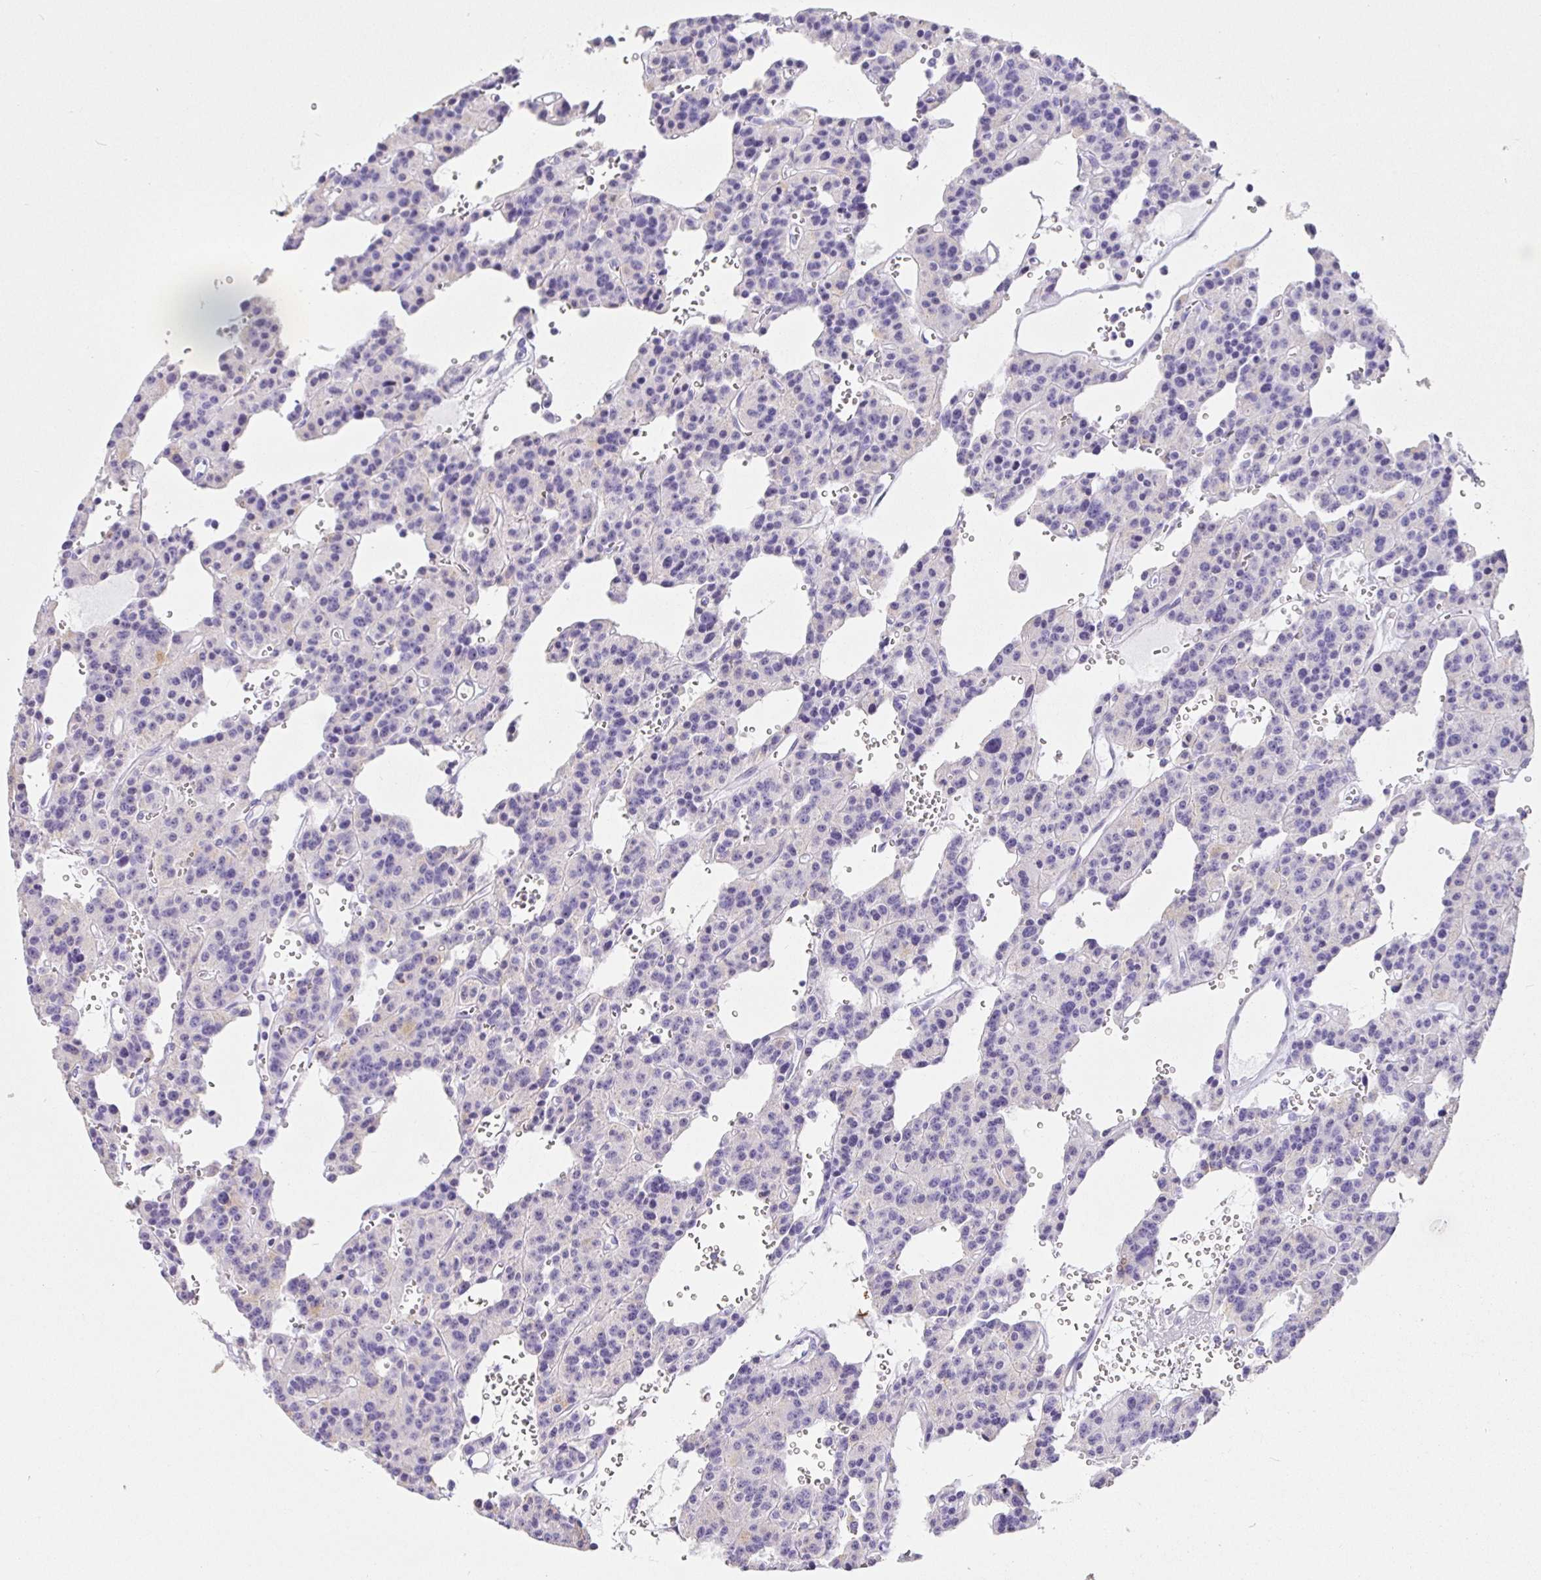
{"staining": {"intensity": "negative", "quantity": "none", "location": "none"}, "tissue": "carcinoid", "cell_type": "Tumor cells", "image_type": "cancer", "snomed": [{"axis": "morphology", "description": "Carcinoid, malignant, NOS"}, {"axis": "topography", "description": "Lung"}], "caption": "There is no significant staining in tumor cells of malignant carcinoid.", "gene": "PRAMEF19", "patient": {"sex": "female", "age": 71}}